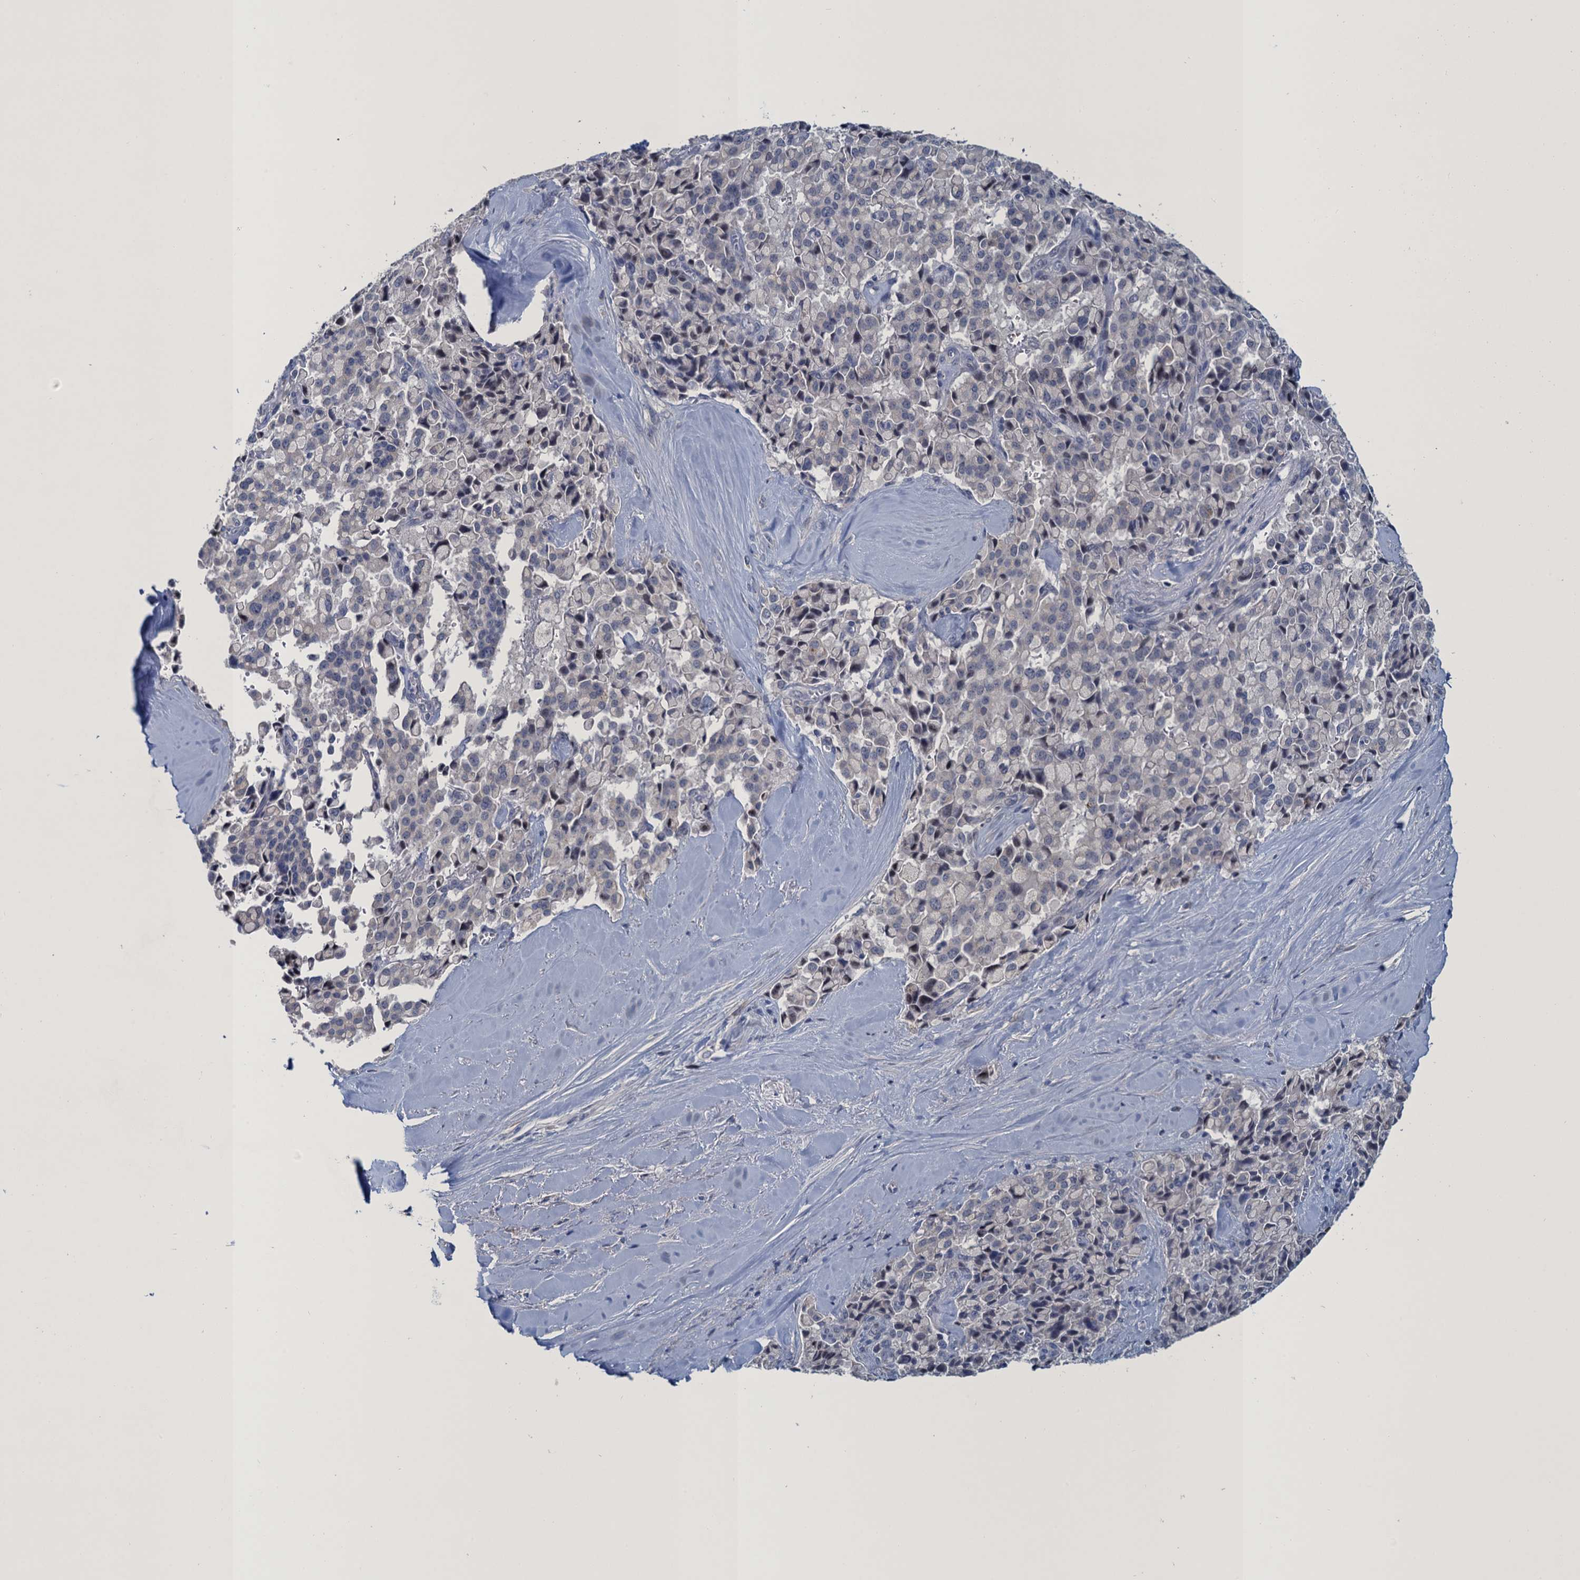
{"staining": {"intensity": "negative", "quantity": "none", "location": "none"}, "tissue": "pancreatic cancer", "cell_type": "Tumor cells", "image_type": "cancer", "snomed": [{"axis": "morphology", "description": "Adenocarcinoma, NOS"}, {"axis": "topography", "description": "Pancreas"}], "caption": "A micrograph of pancreatic adenocarcinoma stained for a protein displays no brown staining in tumor cells.", "gene": "ATOSA", "patient": {"sex": "male", "age": 65}}